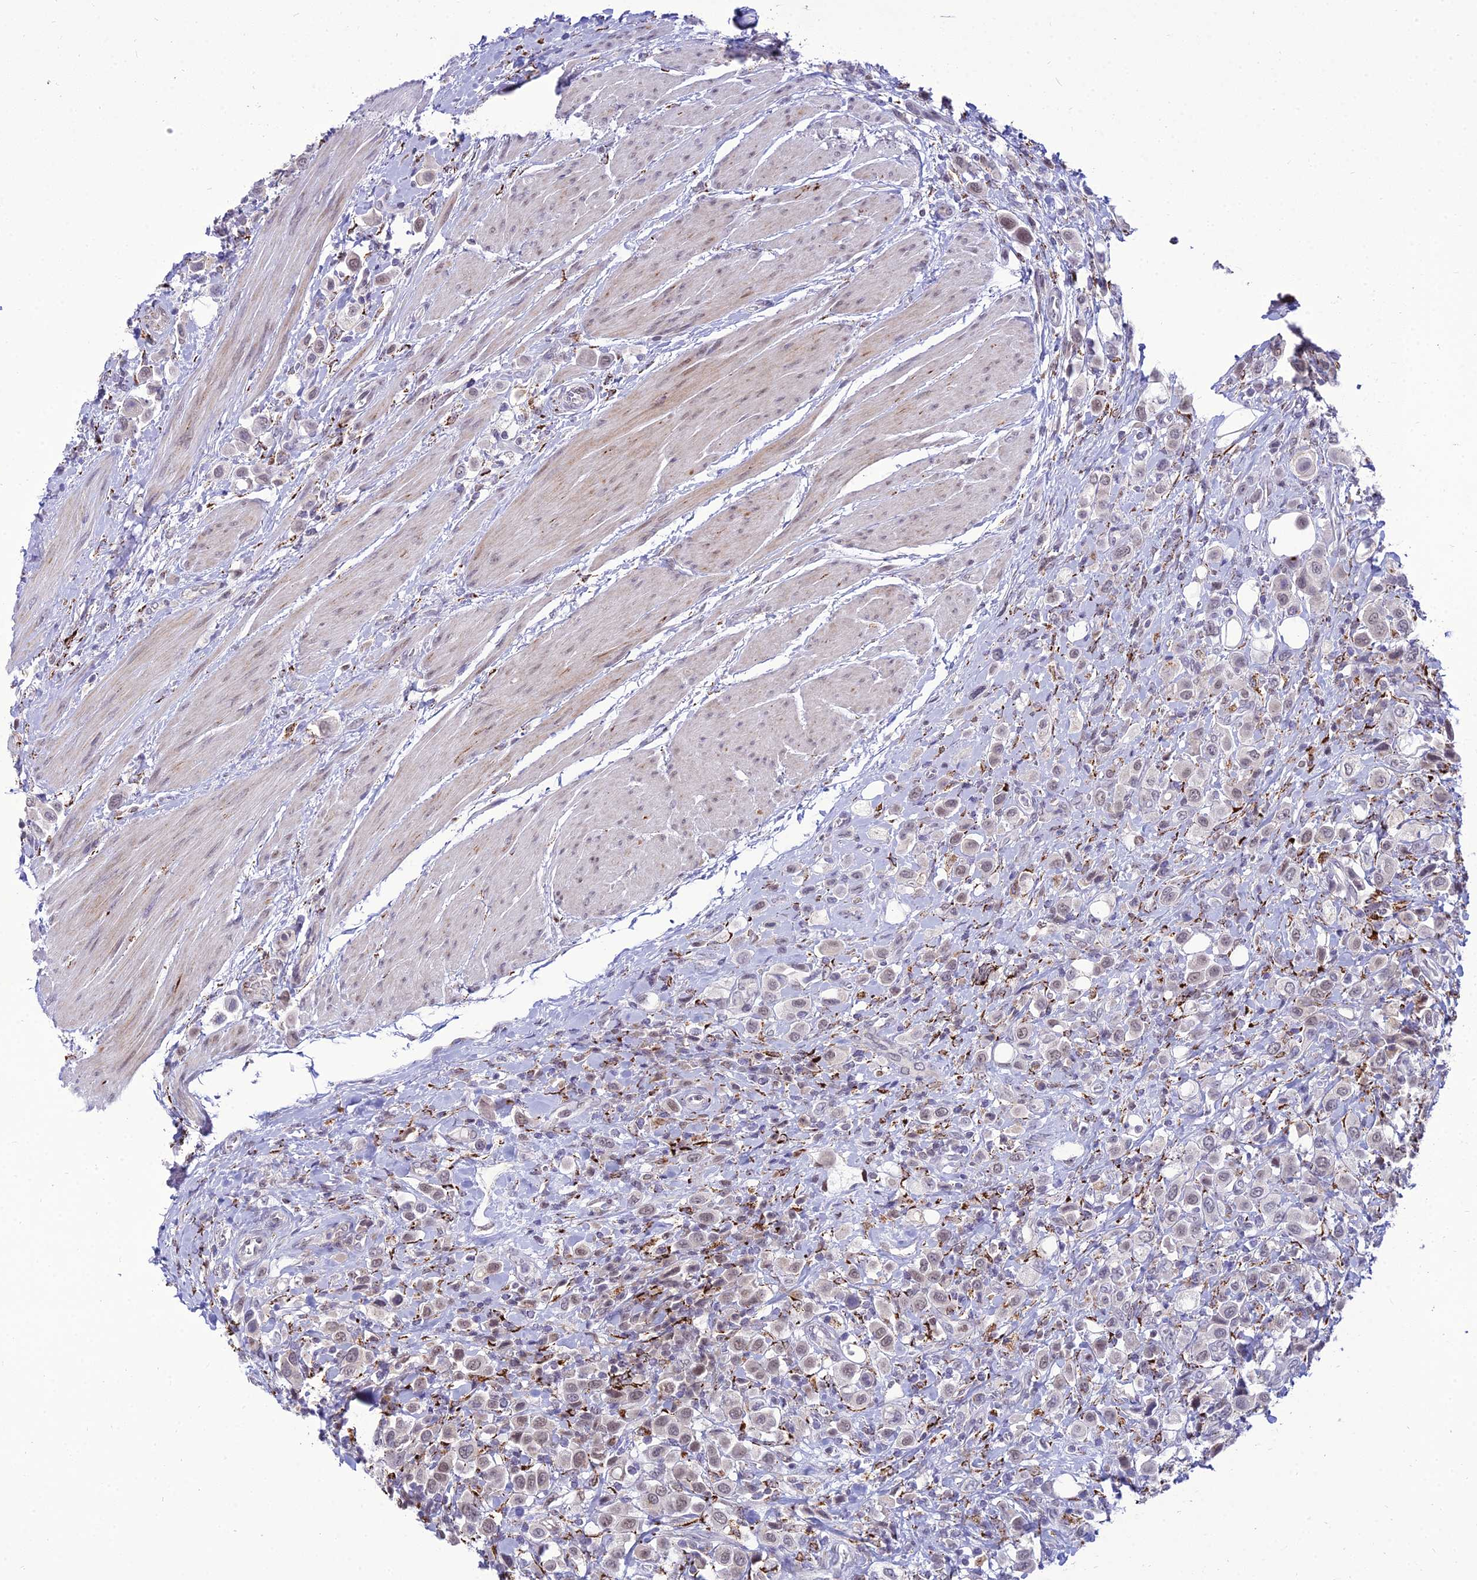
{"staining": {"intensity": "weak", "quantity": ">75%", "location": "nuclear"}, "tissue": "urothelial cancer", "cell_type": "Tumor cells", "image_type": "cancer", "snomed": [{"axis": "morphology", "description": "Urothelial carcinoma, High grade"}, {"axis": "topography", "description": "Urinary bladder"}], "caption": "Immunohistochemical staining of human high-grade urothelial carcinoma reveals low levels of weak nuclear protein positivity in approximately >75% of tumor cells.", "gene": "C6orf163", "patient": {"sex": "male", "age": 50}}